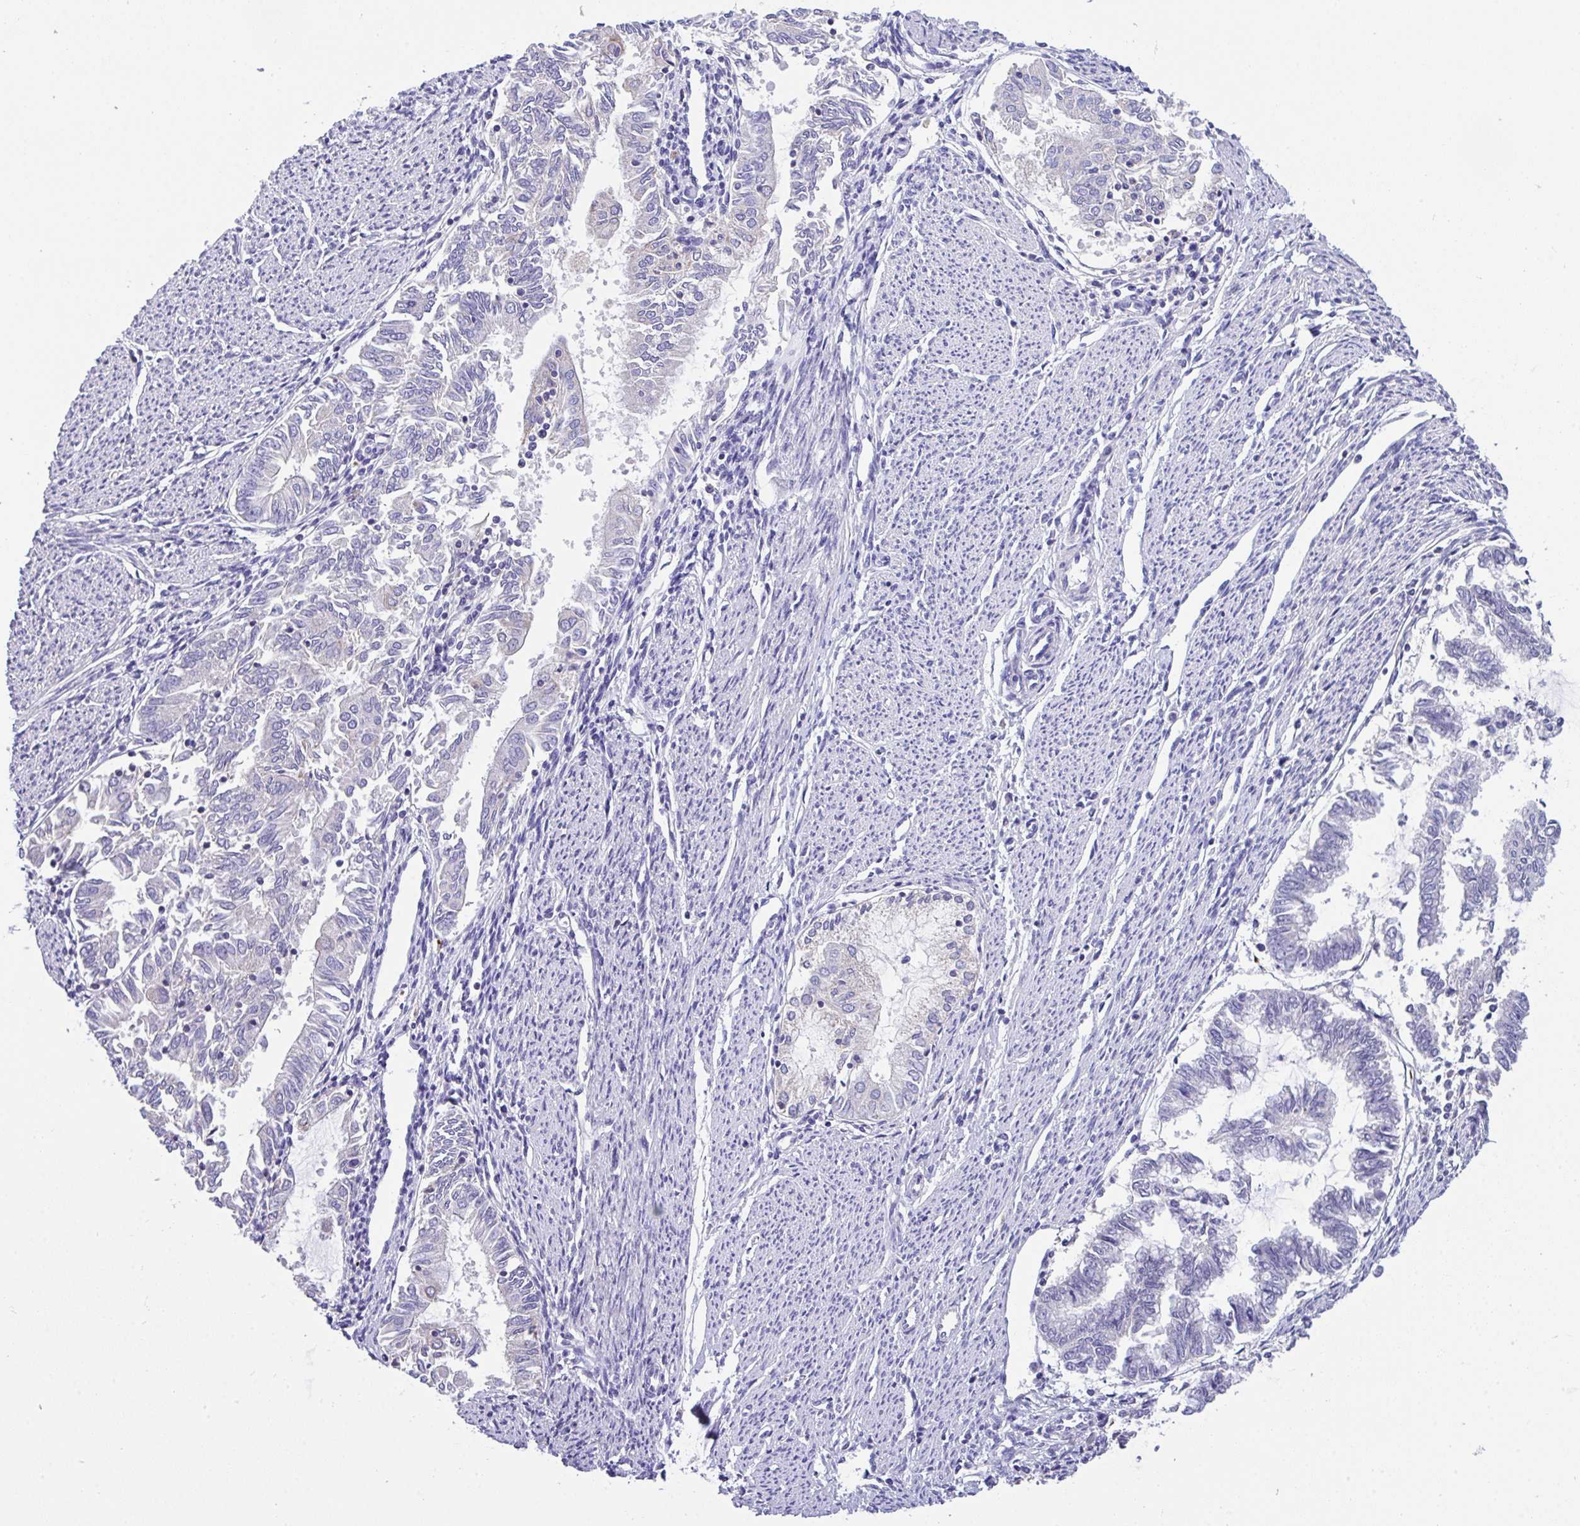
{"staining": {"intensity": "negative", "quantity": "none", "location": "none"}, "tissue": "endometrial cancer", "cell_type": "Tumor cells", "image_type": "cancer", "snomed": [{"axis": "morphology", "description": "Adenocarcinoma, NOS"}, {"axis": "topography", "description": "Endometrium"}], "caption": "Tumor cells show no significant protein staining in adenocarcinoma (endometrial).", "gene": "CA10", "patient": {"sex": "female", "age": 79}}